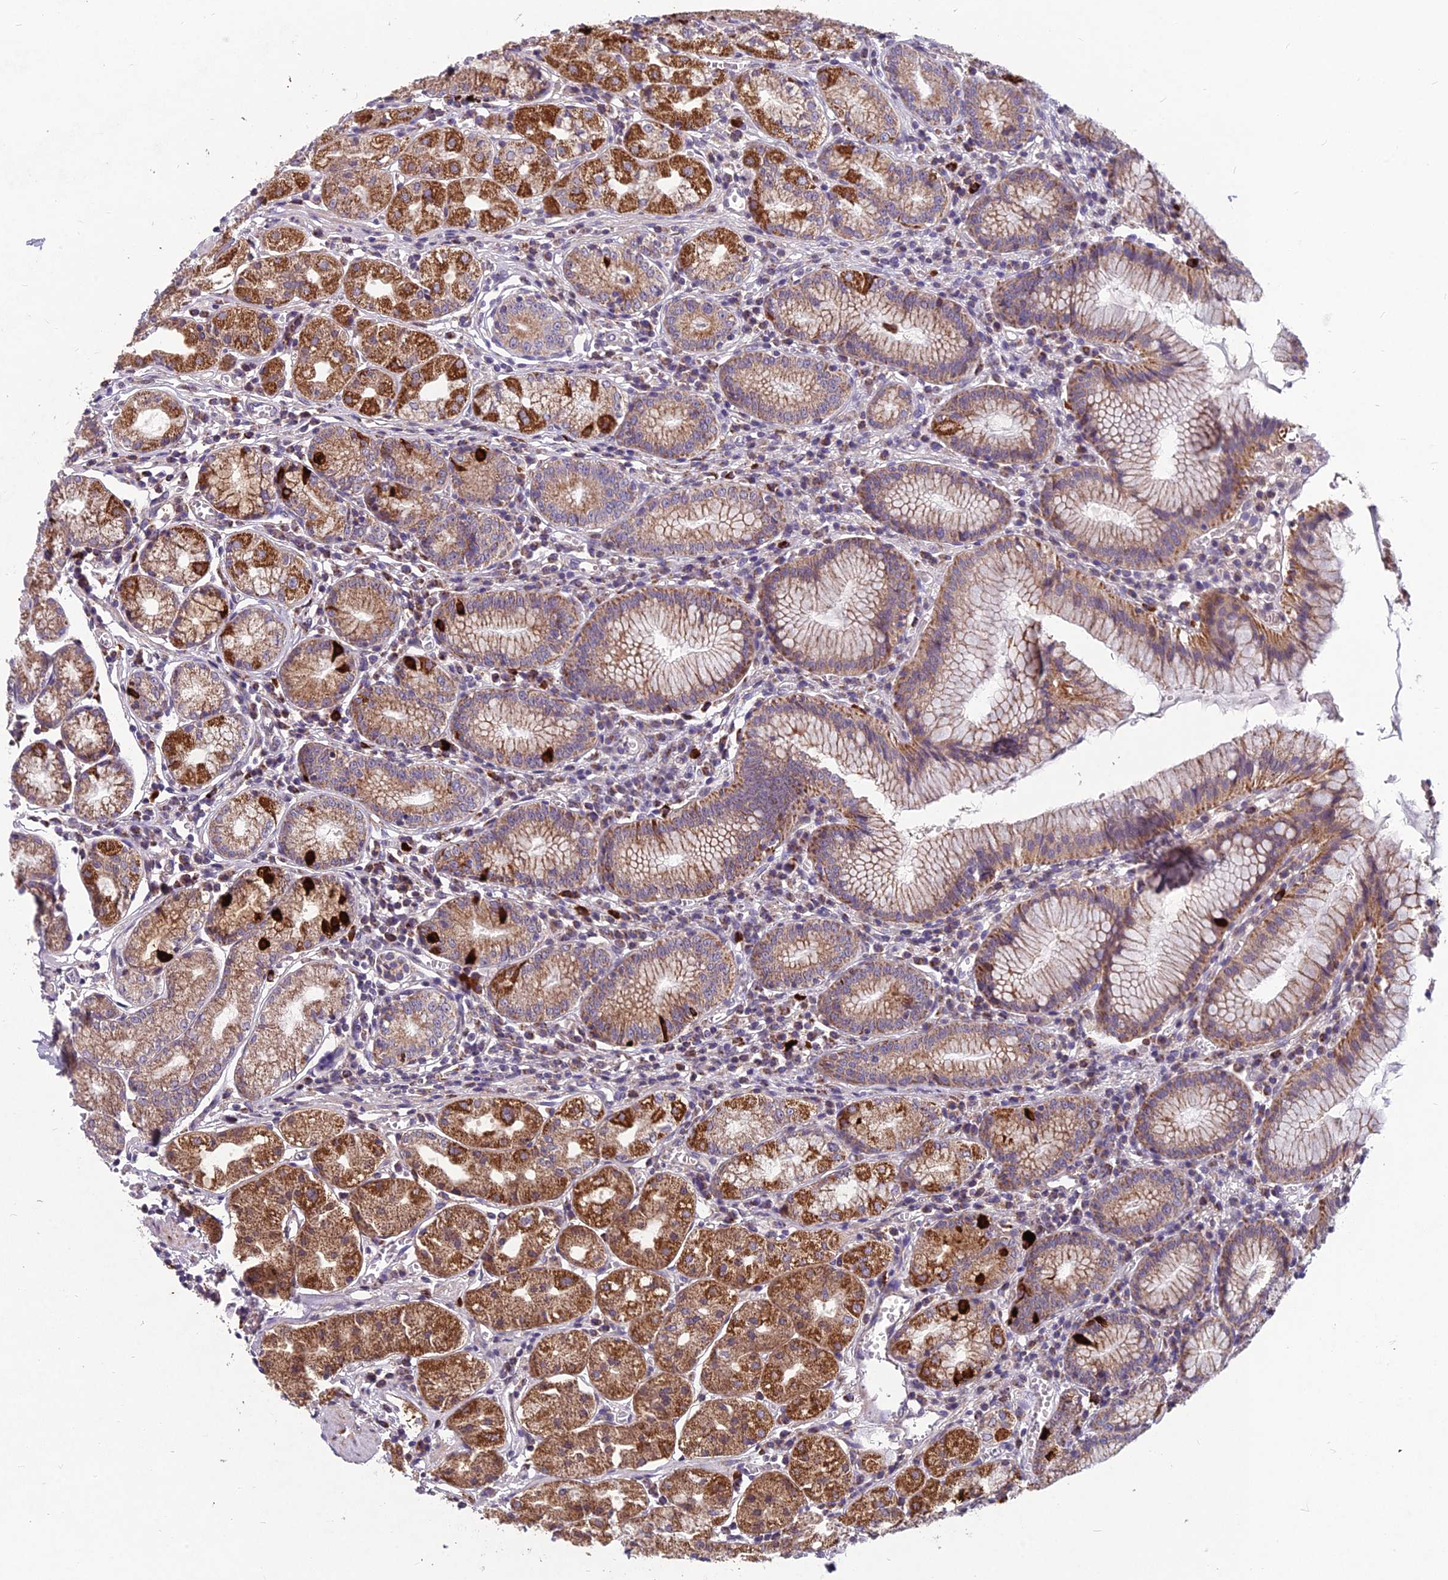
{"staining": {"intensity": "strong", "quantity": ">75%", "location": "cytoplasmic/membranous"}, "tissue": "stomach", "cell_type": "Glandular cells", "image_type": "normal", "snomed": [{"axis": "morphology", "description": "Normal tissue, NOS"}, {"axis": "topography", "description": "Stomach"}], "caption": "A high amount of strong cytoplasmic/membranous staining is identified in about >75% of glandular cells in unremarkable stomach. (IHC, brightfield microscopy, high magnification).", "gene": "ENSG00000188897", "patient": {"sex": "male", "age": 55}}